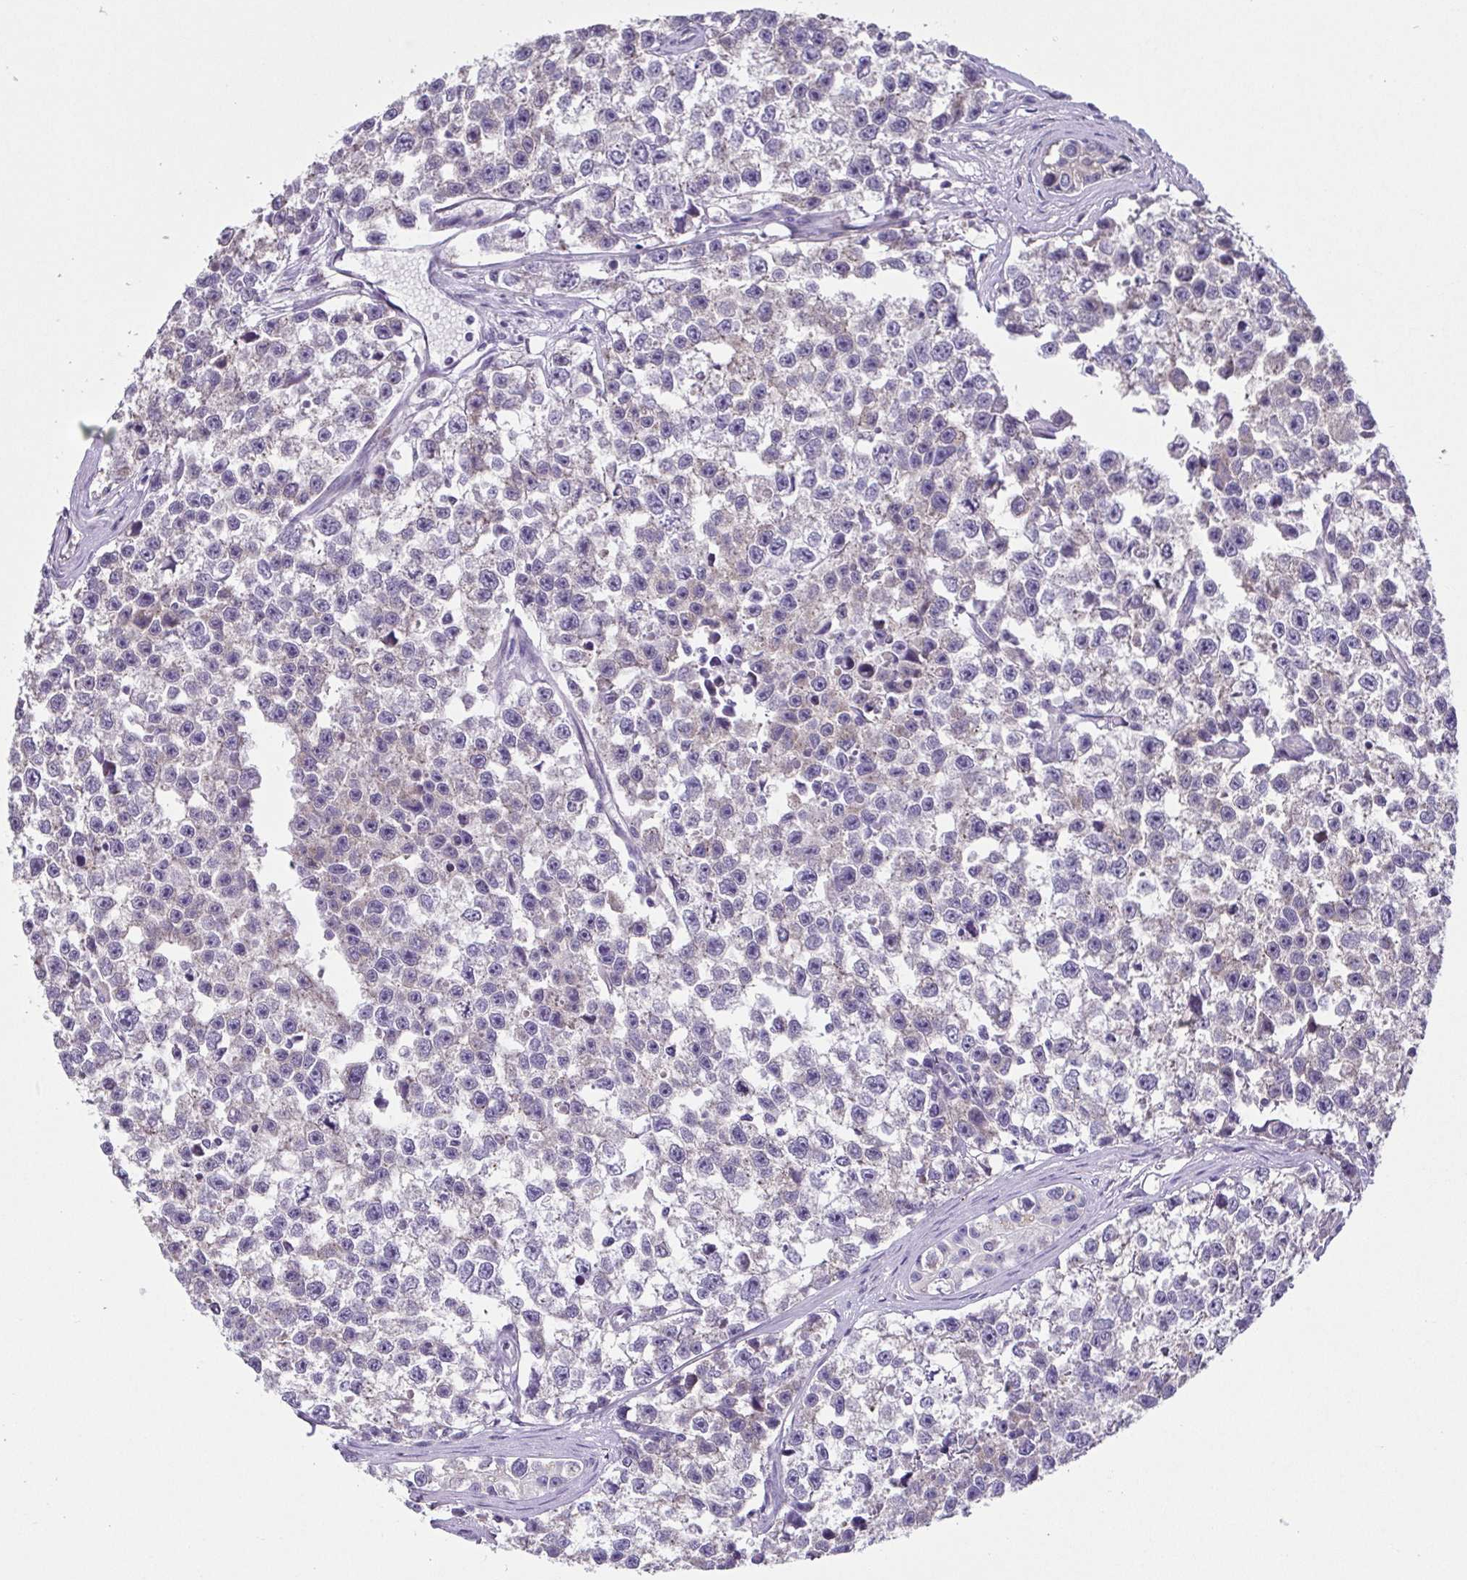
{"staining": {"intensity": "negative", "quantity": "none", "location": "none"}, "tissue": "testis cancer", "cell_type": "Tumor cells", "image_type": "cancer", "snomed": [{"axis": "morphology", "description": "Seminoma, NOS"}, {"axis": "topography", "description": "Testis"}], "caption": "IHC image of human seminoma (testis) stained for a protein (brown), which demonstrates no expression in tumor cells.", "gene": "UBE2Q1", "patient": {"sex": "male", "age": 26}}